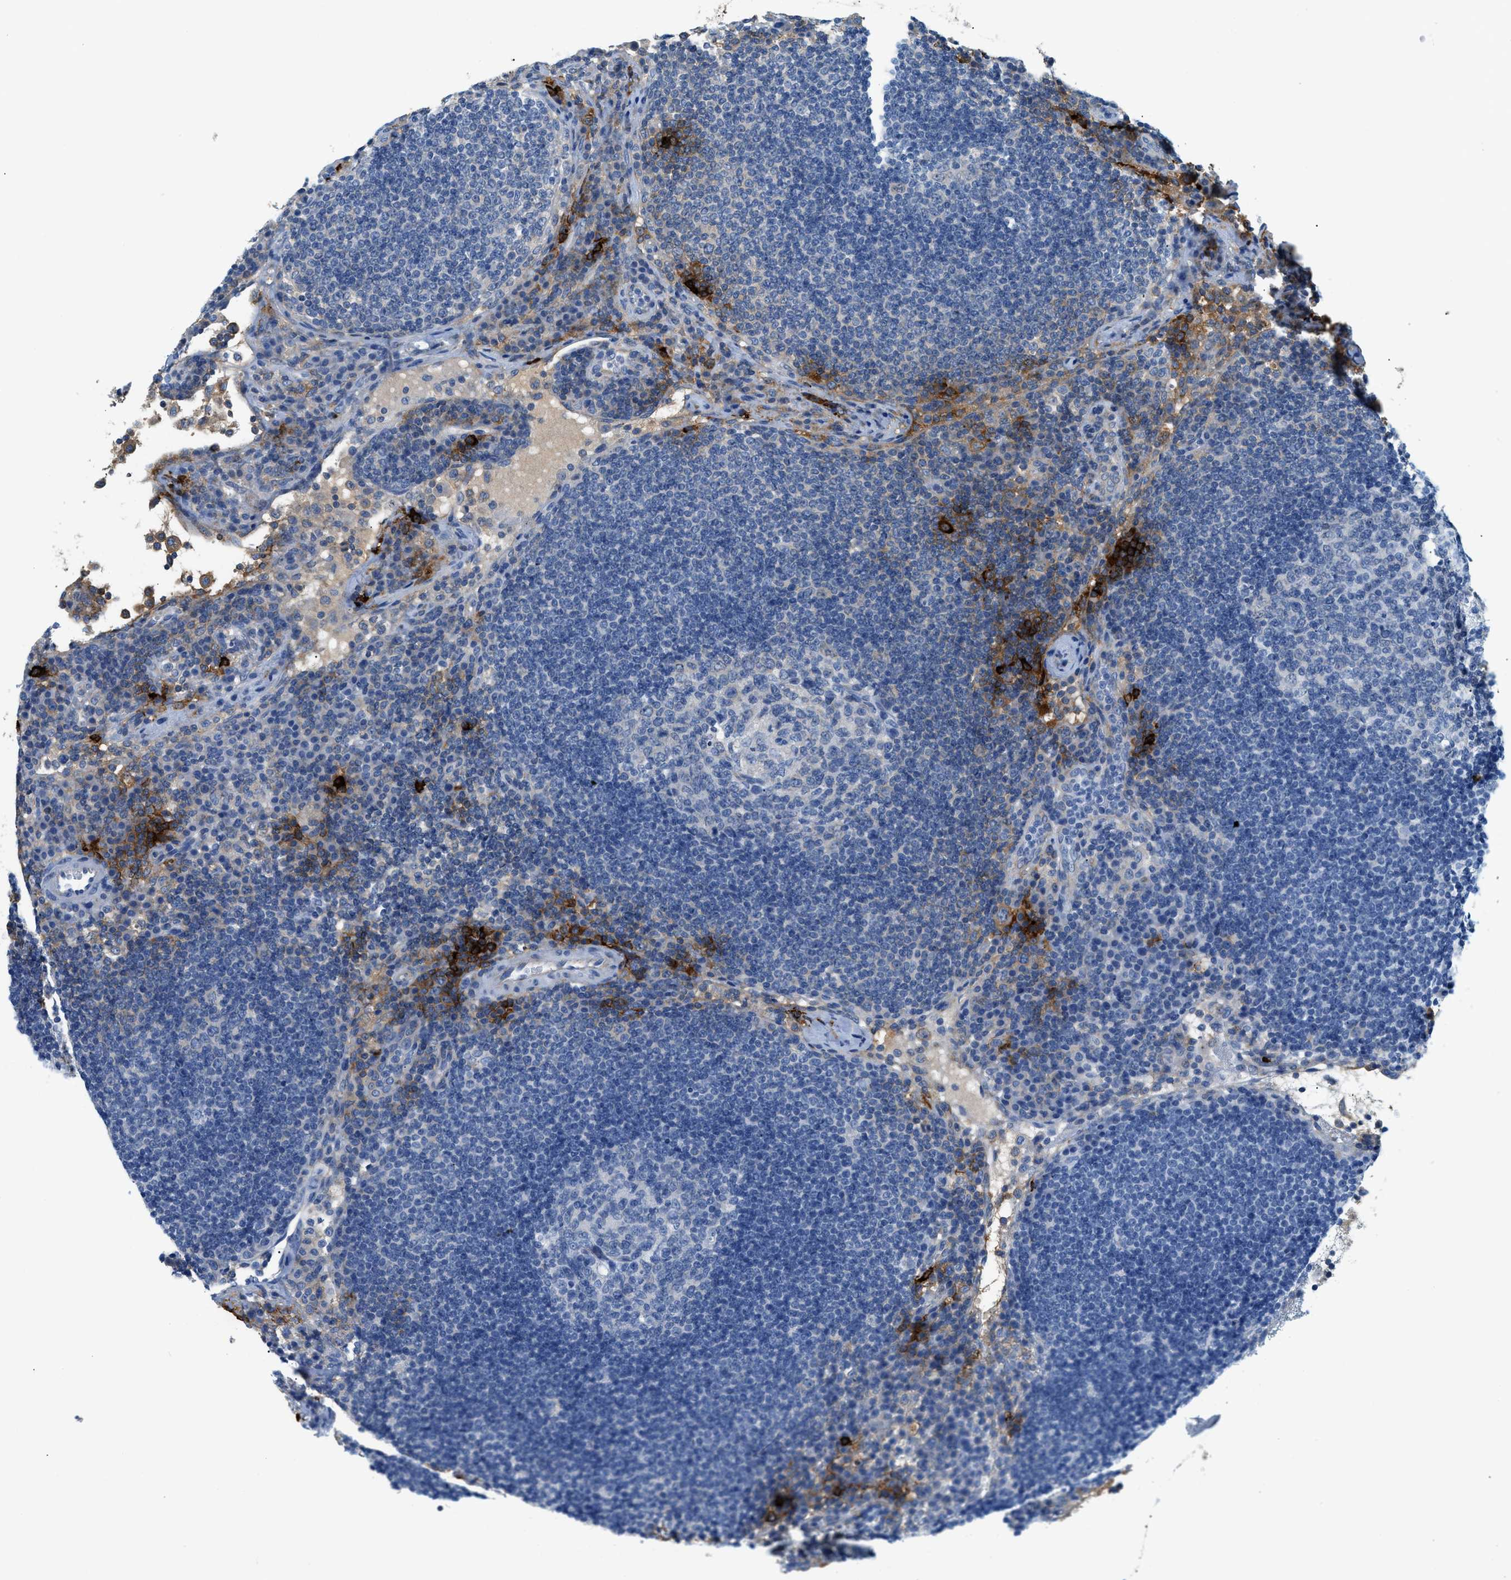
{"staining": {"intensity": "negative", "quantity": "none", "location": "none"}, "tissue": "lymph node", "cell_type": "Germinal center cells", "image_type": "normal", "snomed": [{"axis": "morphology", "description": "Normal tissue, NOS"}, {"axis": "topography", "description": "Lymph node"}], "caption": "Normal lymph node was stained to show a protein in brown. There is no significant expression in germinal center cells. The staining was performed using DAB (3,3'-diaminobenzidine) to visualize the protein expression in brown, while the nuclei were stained in blue with hematoxylin (Magnification: 20x).", "gene": "TPSAB1", "patient": {"sex": "female", "age": 53}}